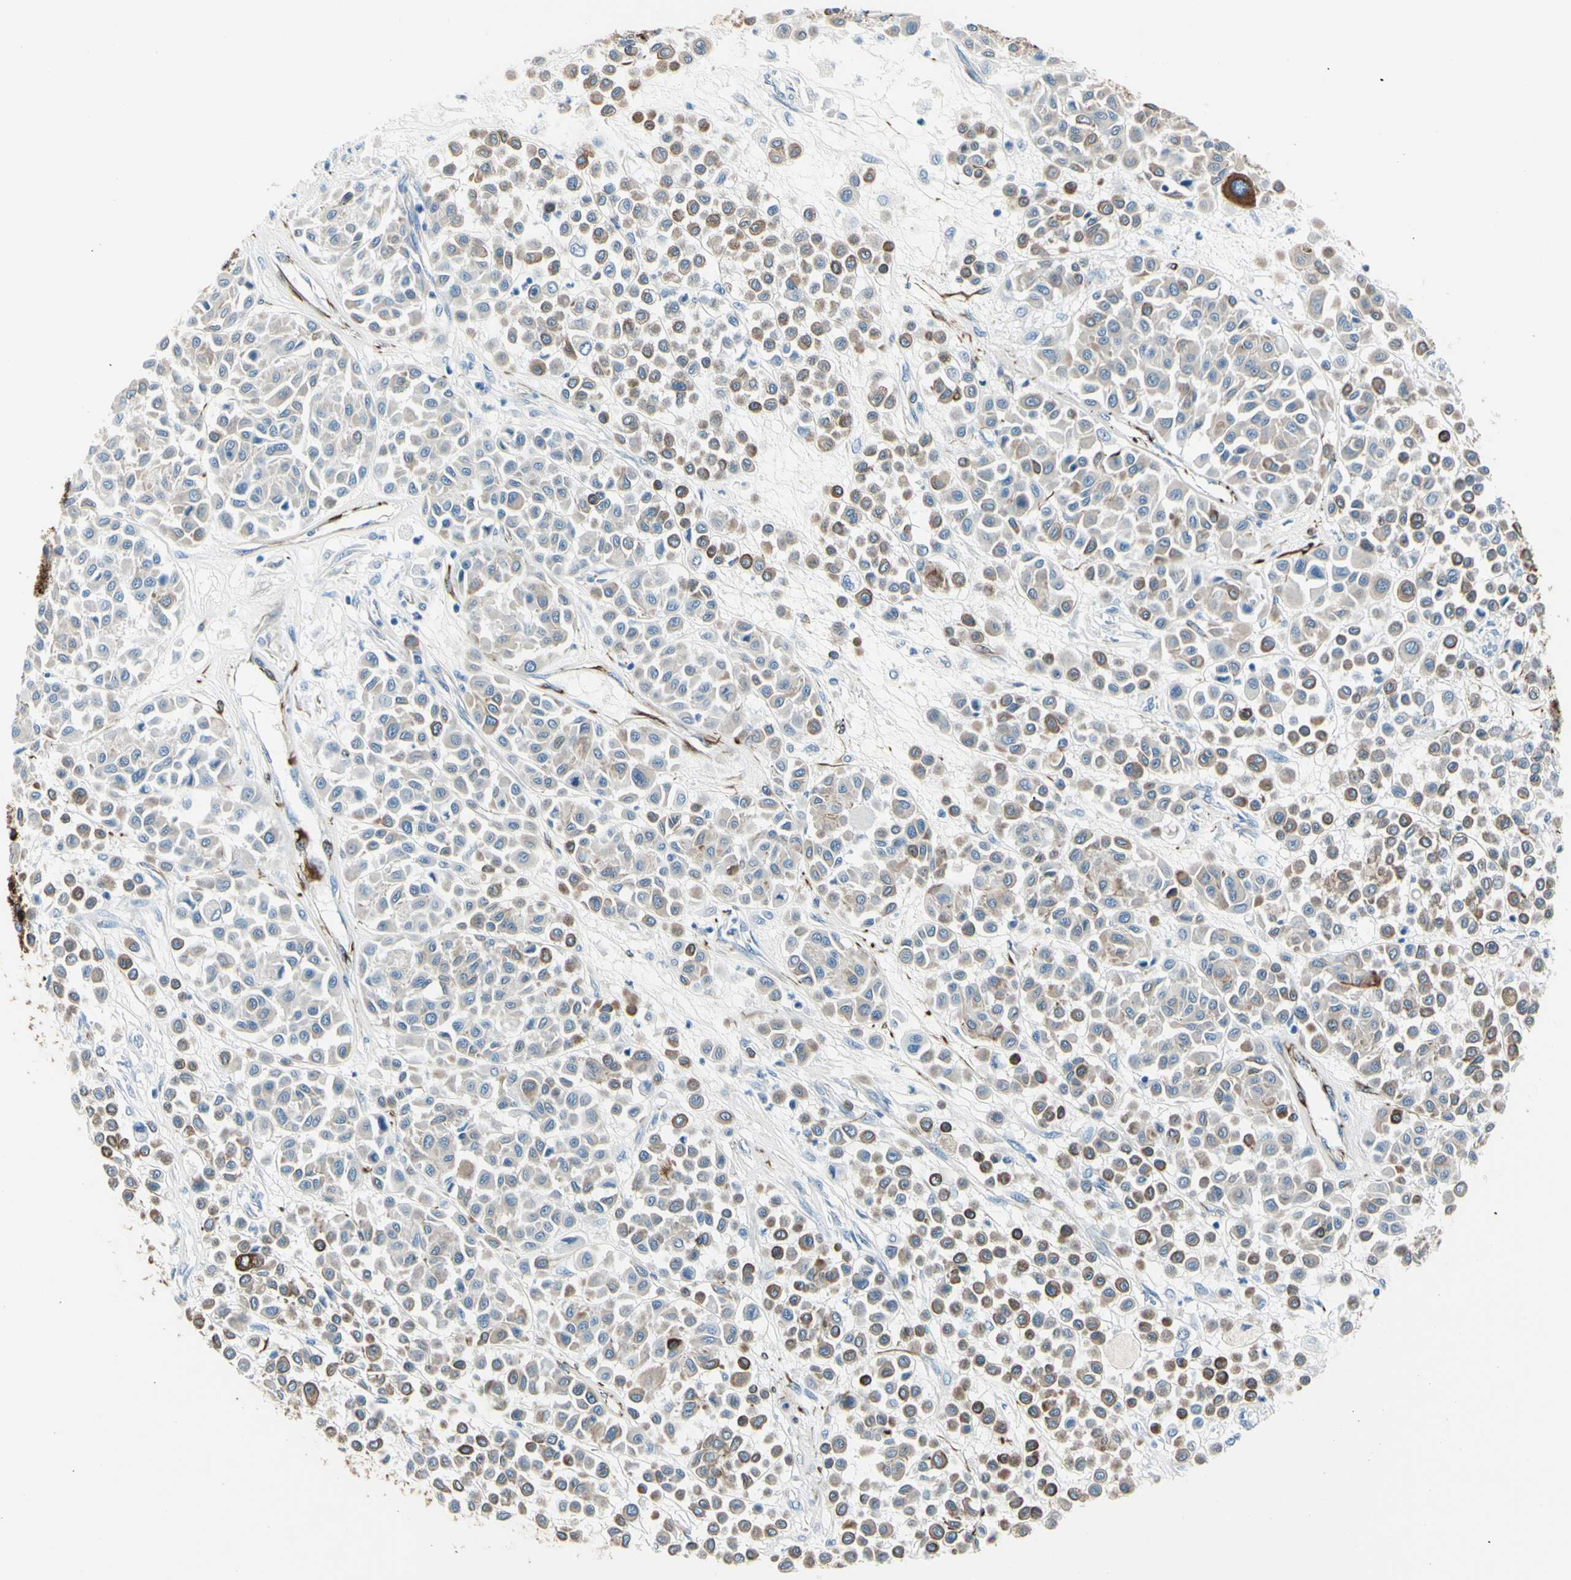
{"staining": {"intensity": "weak", "quantity": ">75%", "location": "cytoplasmic/membranous"}, "tissue": "melanoma", "cell_type": "Tumor cells", "image_type": "cancer", "snomed": [{"axis": "morphology", "description": "Malignant melanoma, Metastatic site"}, {"axis": "topography", "description": "Soft tissue"}], "caption": "Protein staining displays weak cytoplasmic/membranous staining in about >75% of tumor cells in melanoma.", "gene": "PTH2R", "patient": {"sex": "male", "age": 41}}